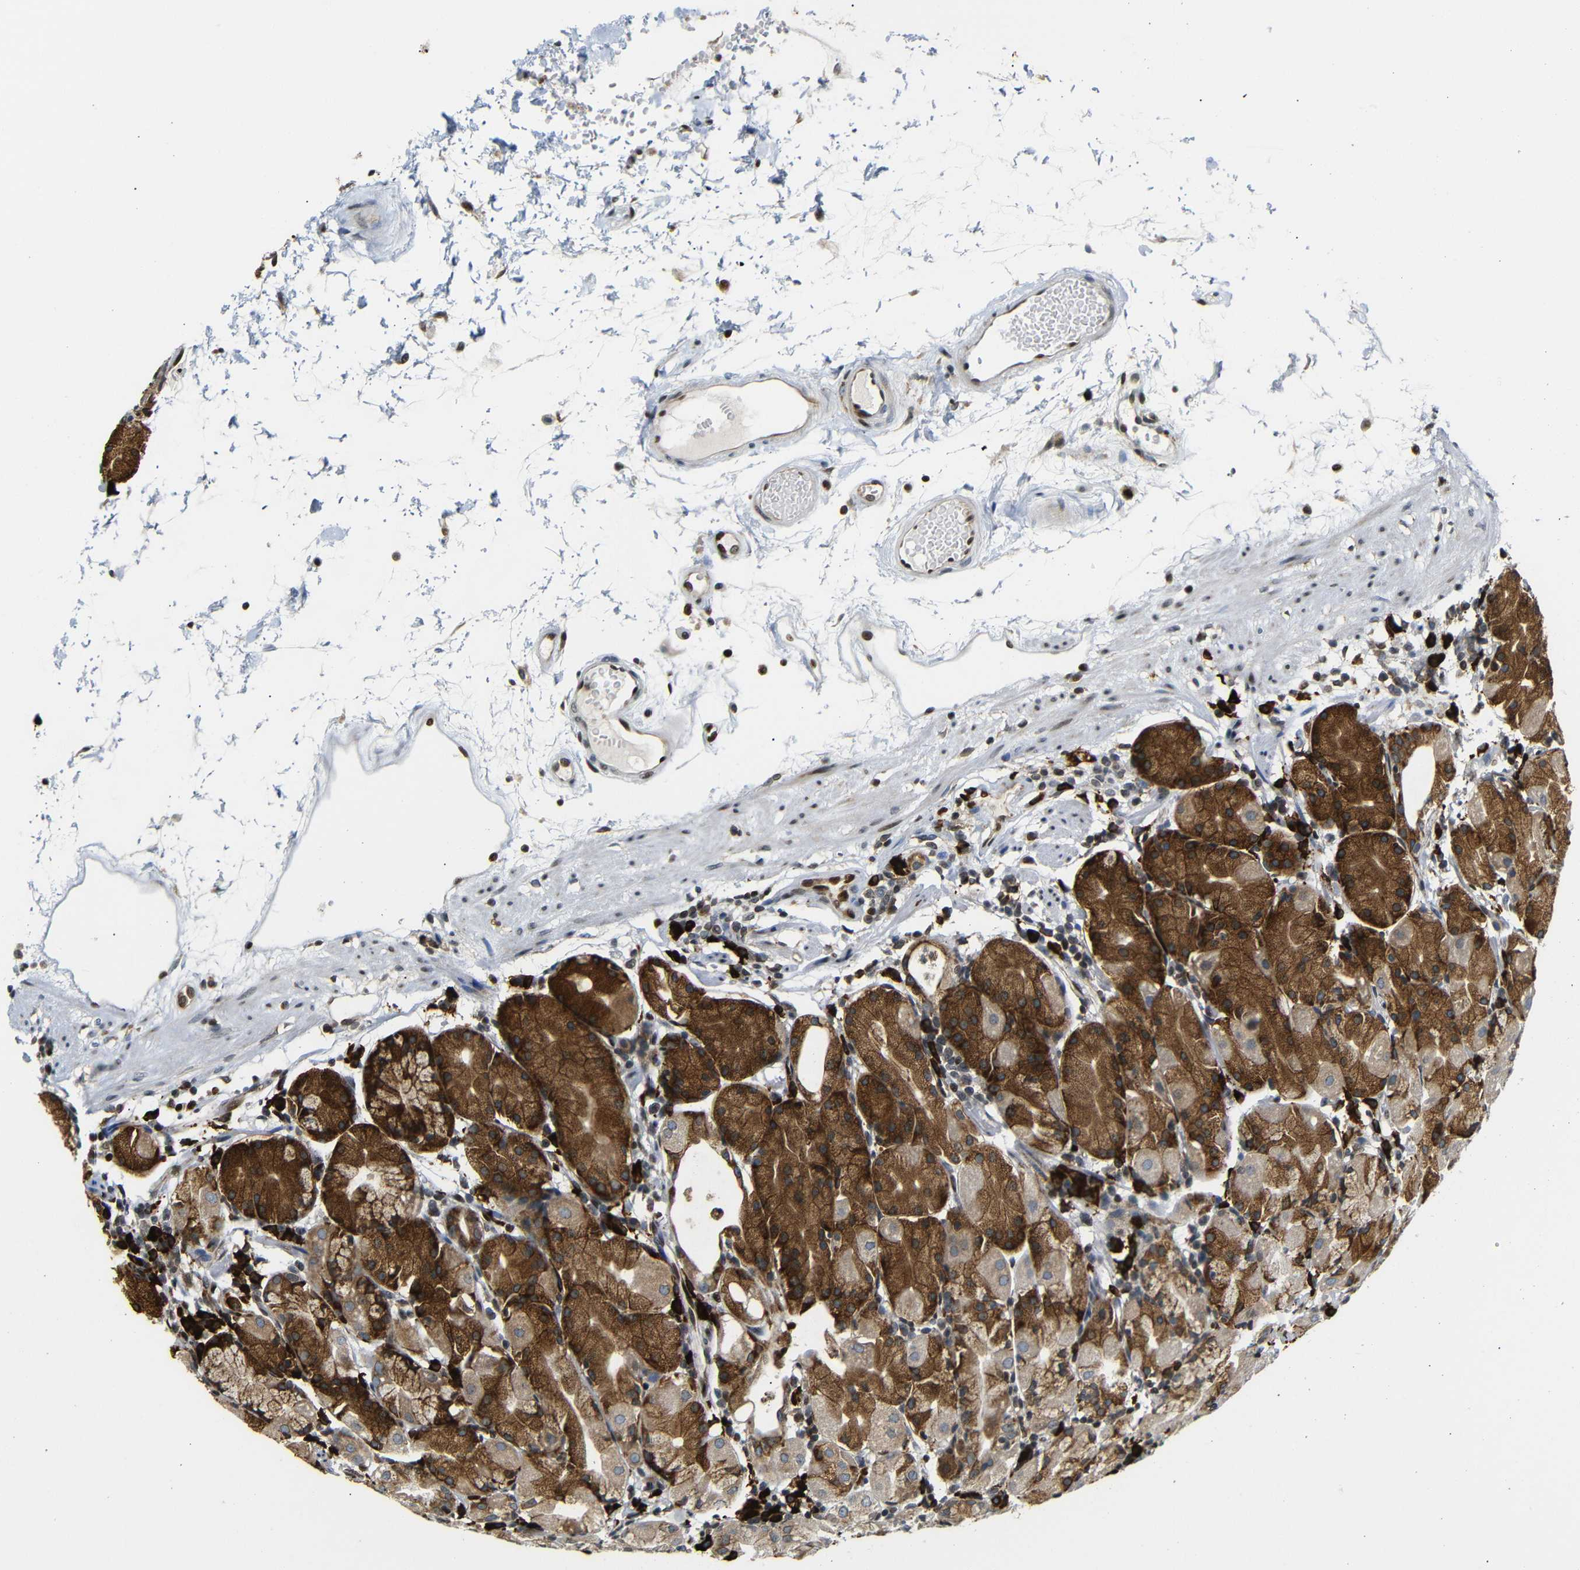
{"staining": {"intensity": "strong", "quantity": ">75%", "location": "cytoplasmic/membranous"}, "tissue": "stomach", "cell_type": "Glandular cells", "image_type": "normal", "snomed": [{"axis": "morphology", "description": "Normal tissue, NOS"}, {"axis": "topography", "description": "Stomach"}, {"axis": "topography", "description": "Stomach, lower"}], "caption": "About >75% of glandular cells in normal human stomach show strong cytoplasmic/membranous protein staining as visualized by brown immunohistochemical staining.", "gene": "SPCS2", "patient": {"sex": "female", "age": 75}}